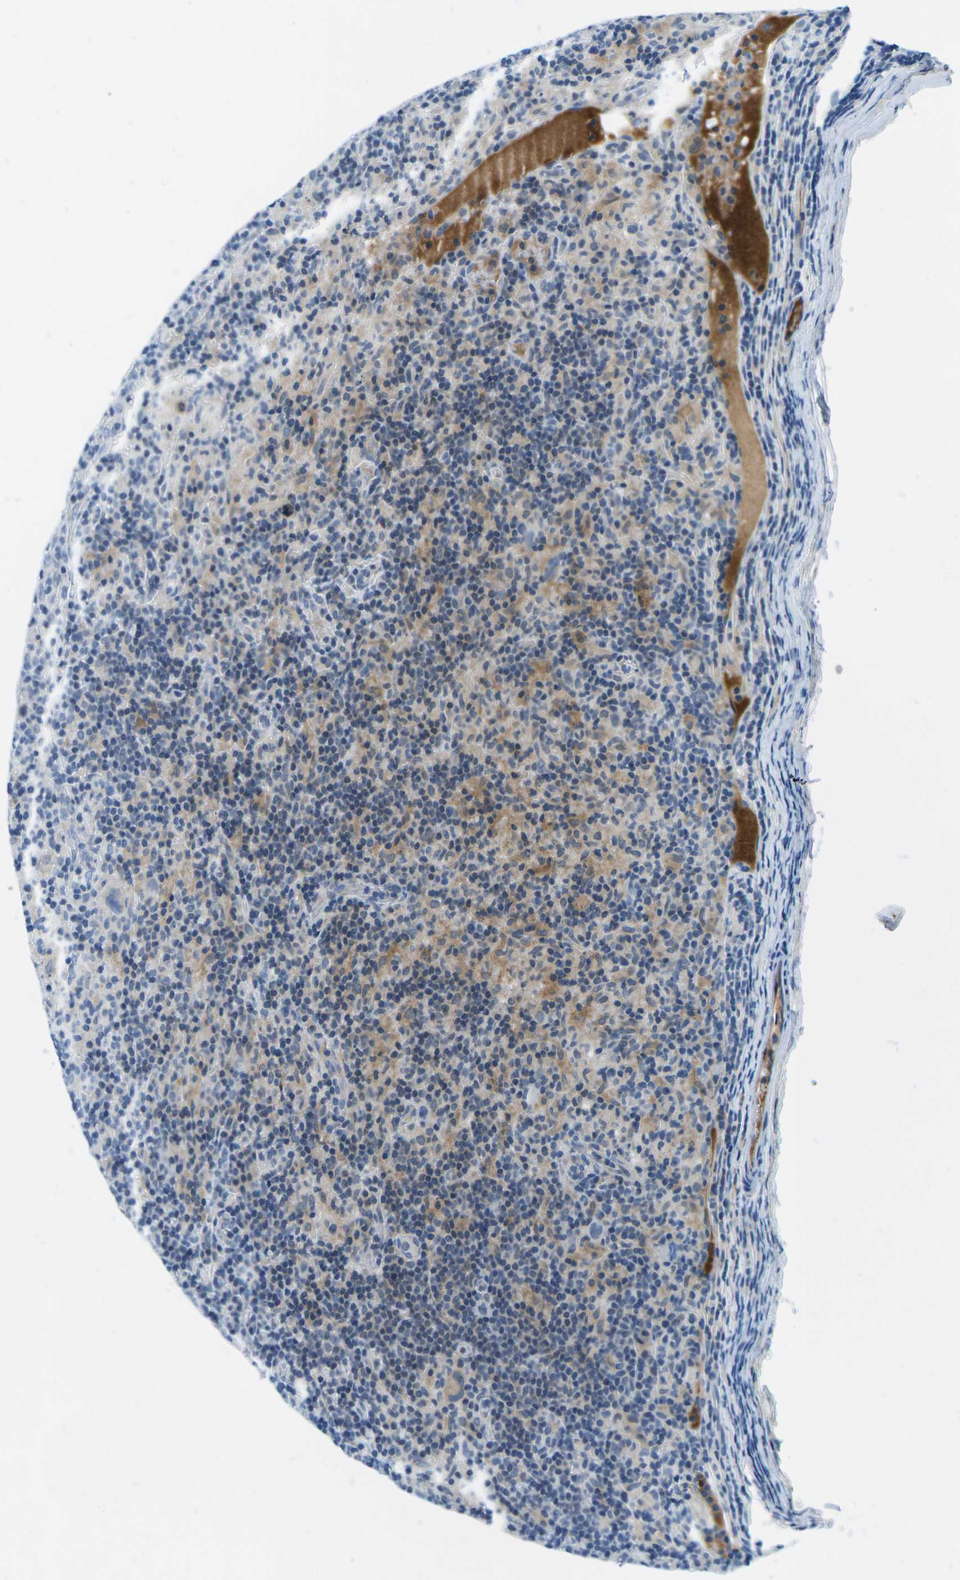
{"staining": {"intensity": "negative", "quantity": "none", "location": "none"}, "tissue": "lymphoma", "cell_type": "Tumor cells", "image_type": "cancer", "snomed": [{"axis": "morphology", "description": "Hodgkin's disease, NOS"}, {"axis": "topography", "description": "Lymph node"}], "caption": "Human lymphoma stained for a protein using immunohistochemistry (IHC) shows no positivity in tumor cells.", "gene": "CFB", "patient": {"sex": "male", "age": 70}}